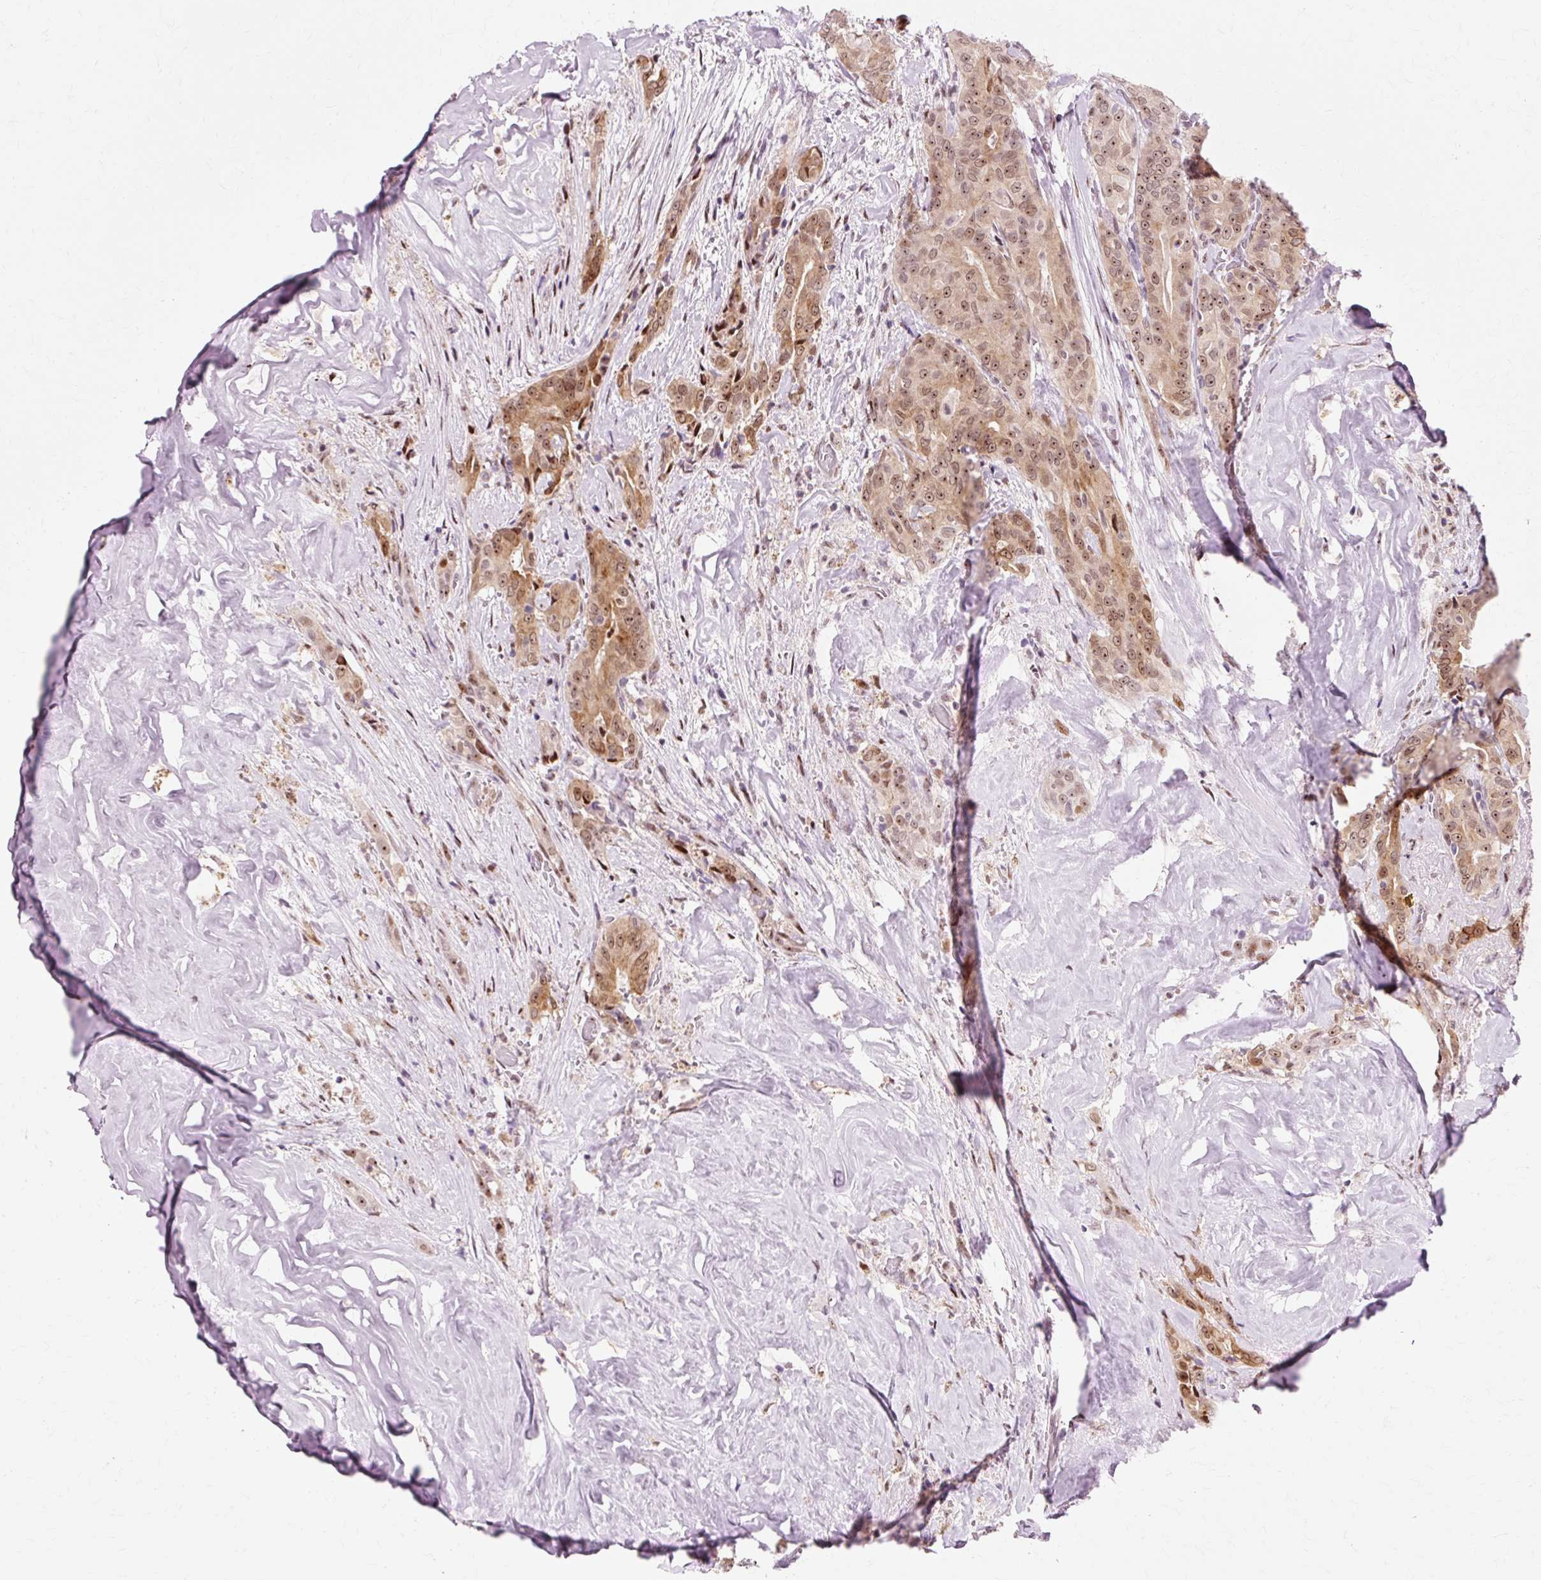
{"staining": {"intensity": "moderate", "quantity": ">75%", "location": "cytoplasmic/membranous,nuclear"}, "tissue": "thyroid cancer", "cell_type": "Tumor cells", "image_type": "cancer", "snomed": [{"axis": "morphology", "description": "Papillary adenocarcinoma, NOS"}, {"axis": "topography", "description": "Thyroid gland"}], "caption": "Immunohistochemistry micrograph of human thyroid cancer (papillary adenocarcinoma) stained for a protein (brown), which displays medium levels of moderate cytoplasmic/membranous and nuclear staining in approximately >75% of tumor cells.", "gene": "MACROD2", "patient": {"sex": "male", "age": 61}}